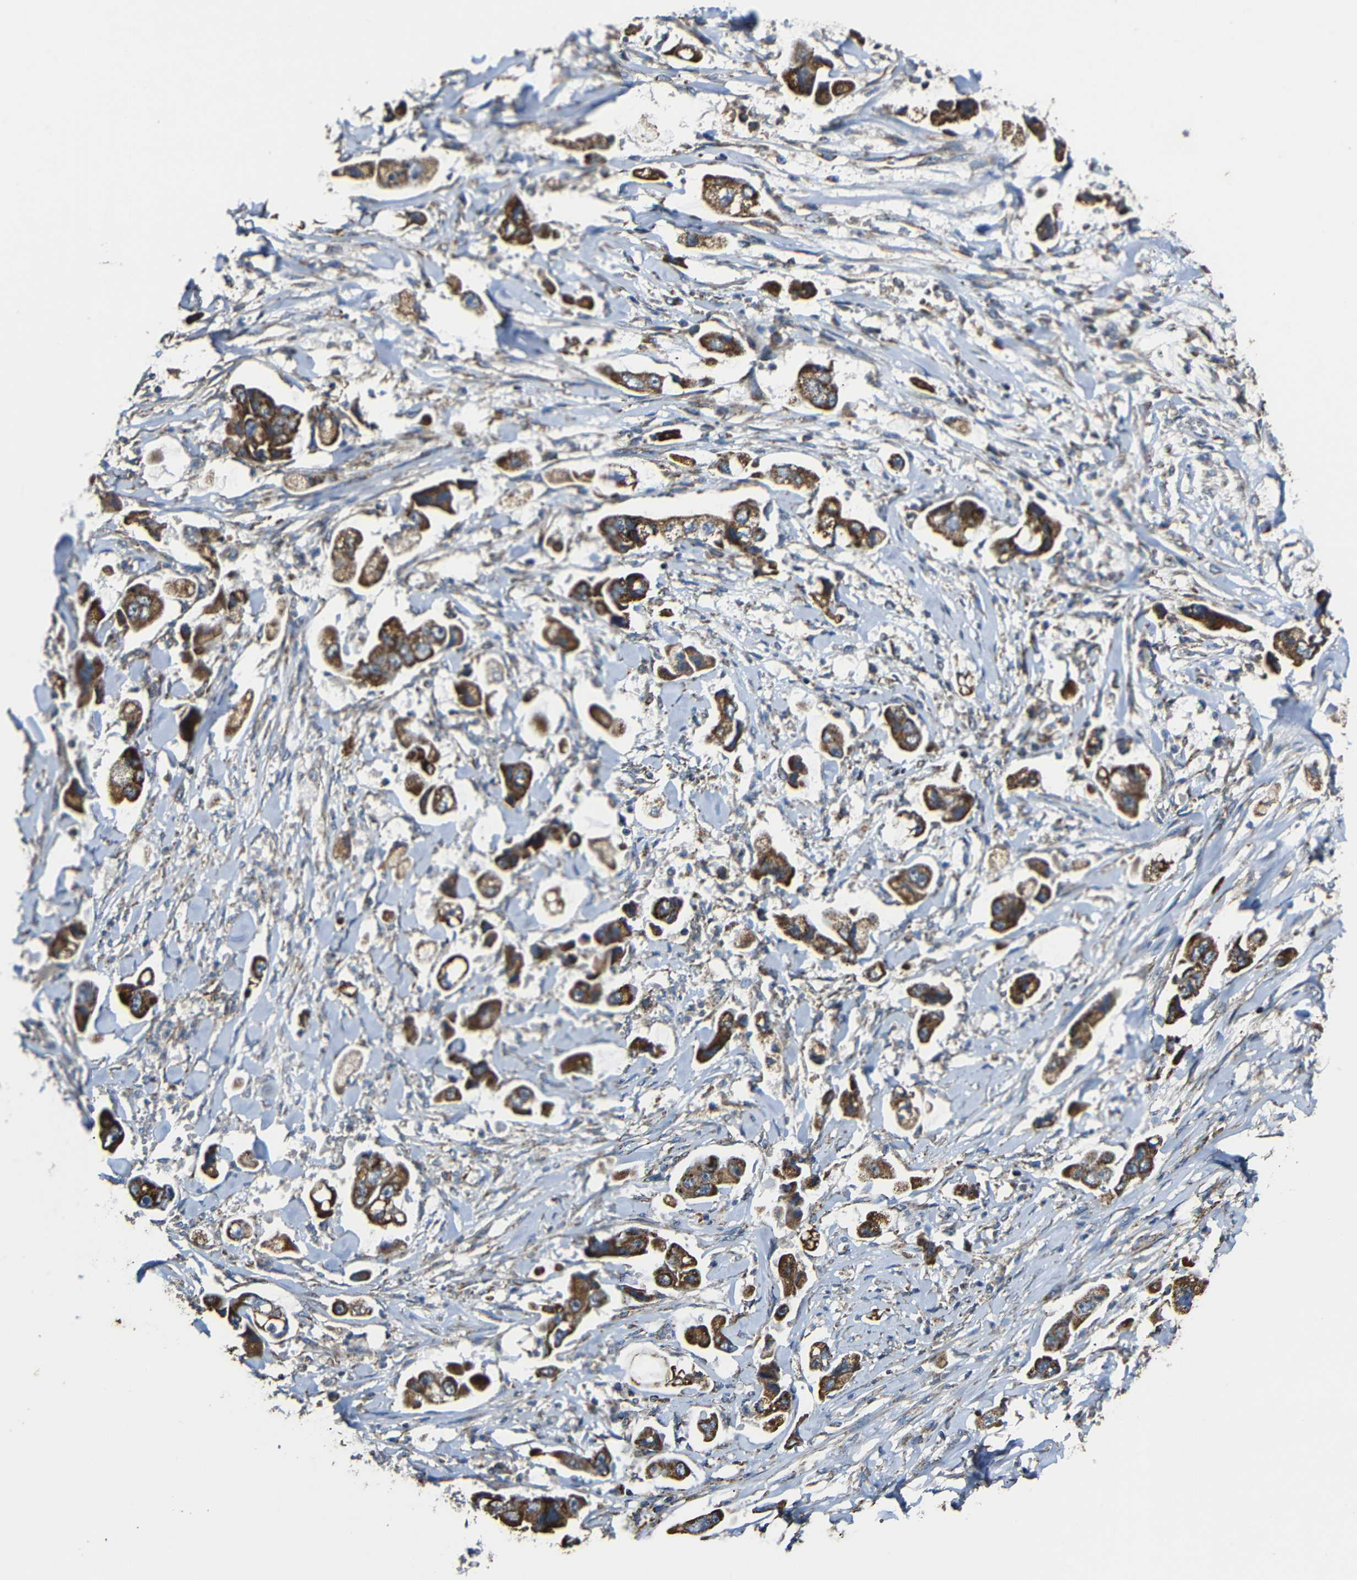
{"staining": {"intensity": "strong", "quantity": ">75%", "location": "cytoplasmic/membranous"}, "tissue": "stomach cancer", "cell_type": "Tumor cells", "image_type": "cancer", "snomed": [{"axis": "morphology", "description": "Adenocarcinoma, NOS"}, {"axis": "topography", "description": "Stomach"}], "caption": "Strong cytoplasmic/membranous staining is identified in about >75% of tumor cells in stomach cancer.", "gene": "NR3C2", "patient": {"sex": "male", "age": 62}}